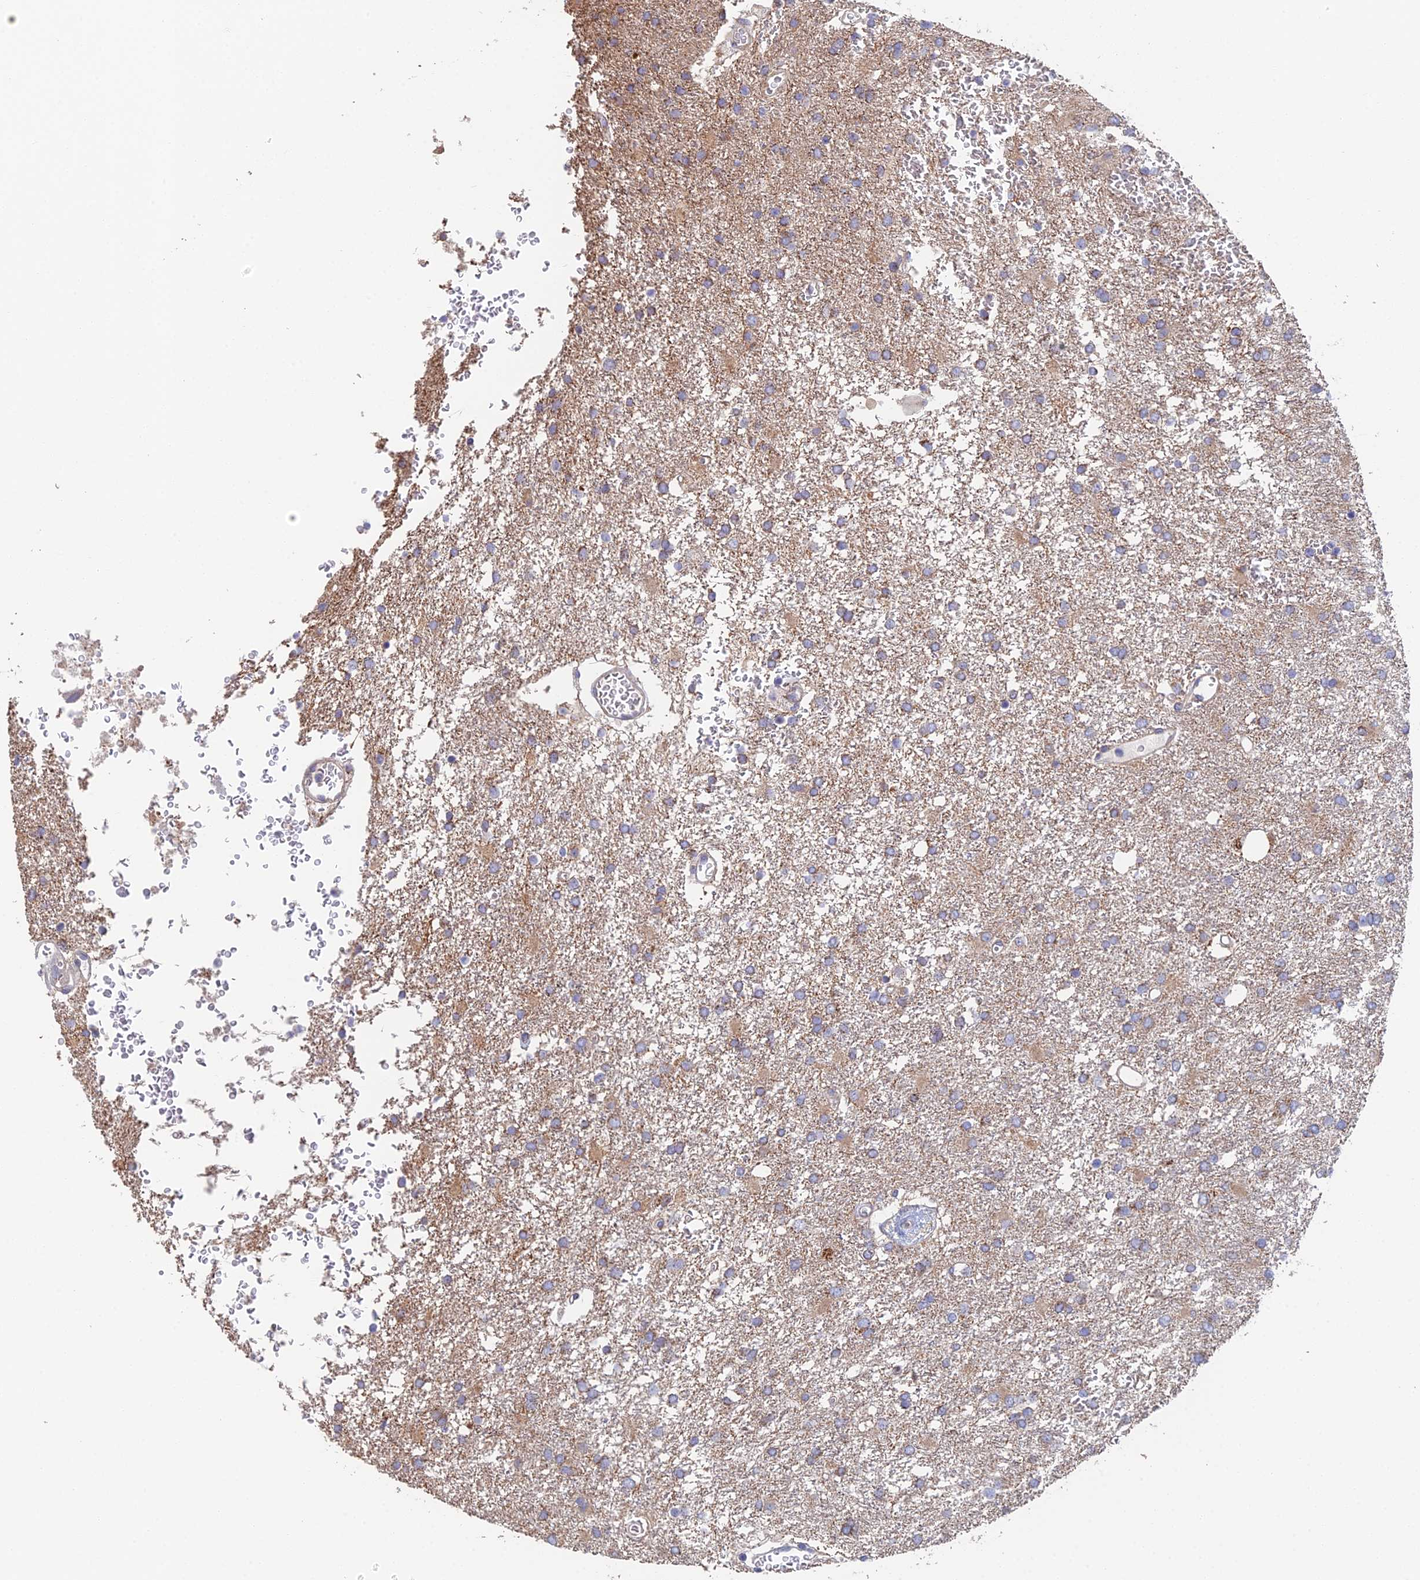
{"staining": {"intensity": "weak", "quantity": "25%-75%", "location": "cytoplasmic/membranous"}, "tissue": "glioma", "cell_type": "Tumor cells", "image_type": "cancer", "snomed": [{"axis": "morphology", "description": "Glioma, malignant, High grade"}, {"axis": "topography", "description": "Brain"}], "caption": "This photomicrograph reveals immunohistochemistry (IHC) staining of glioma, with low weak cytoplasmic/membranous staining in about 25%-75% of tumor cells.", "gene": "ECSIT", "patient": {"sex": "female", "age": 74}}